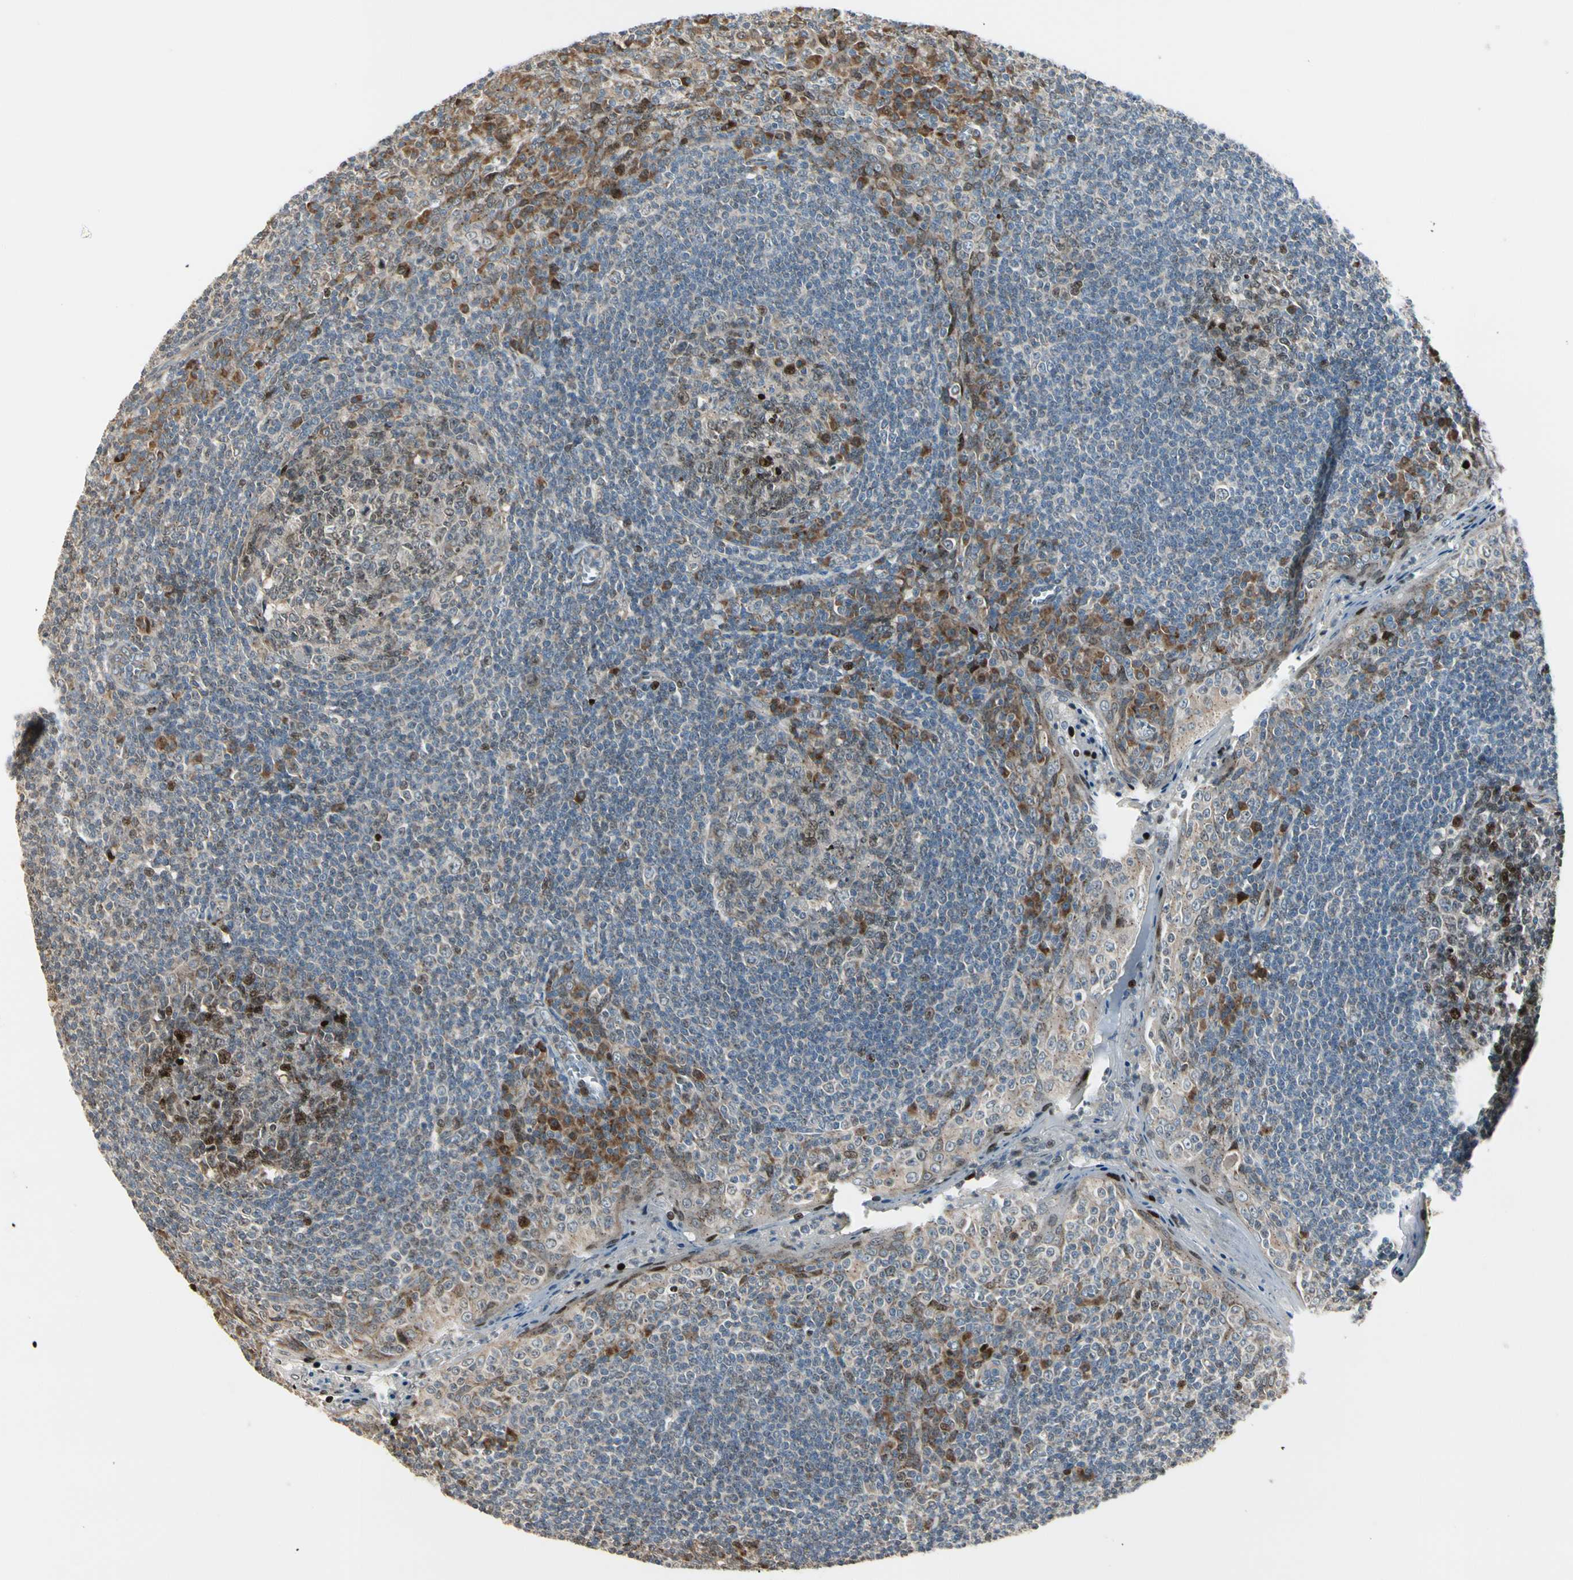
{"staining": {"intensity": "strong", "quantity": "25%-75%", "location": "nuclear"}, "tissue": "tonsil", "cell_type": "Germinal center cells", "image_type": "normal", "snomed": [{"axis": "morphology", "description": "Normal tissue, NOS"}, {"axis": "topography", "description": "Tonsil"}], "caption": "Strong nuclear positivity for a protein is identified in about 25%-75% of germinal center cells of unremarkable tonsil using immunohistochemistry (IHC).", "gene": "IP6K2", "patient": {"sex": "male", "age": 31}}